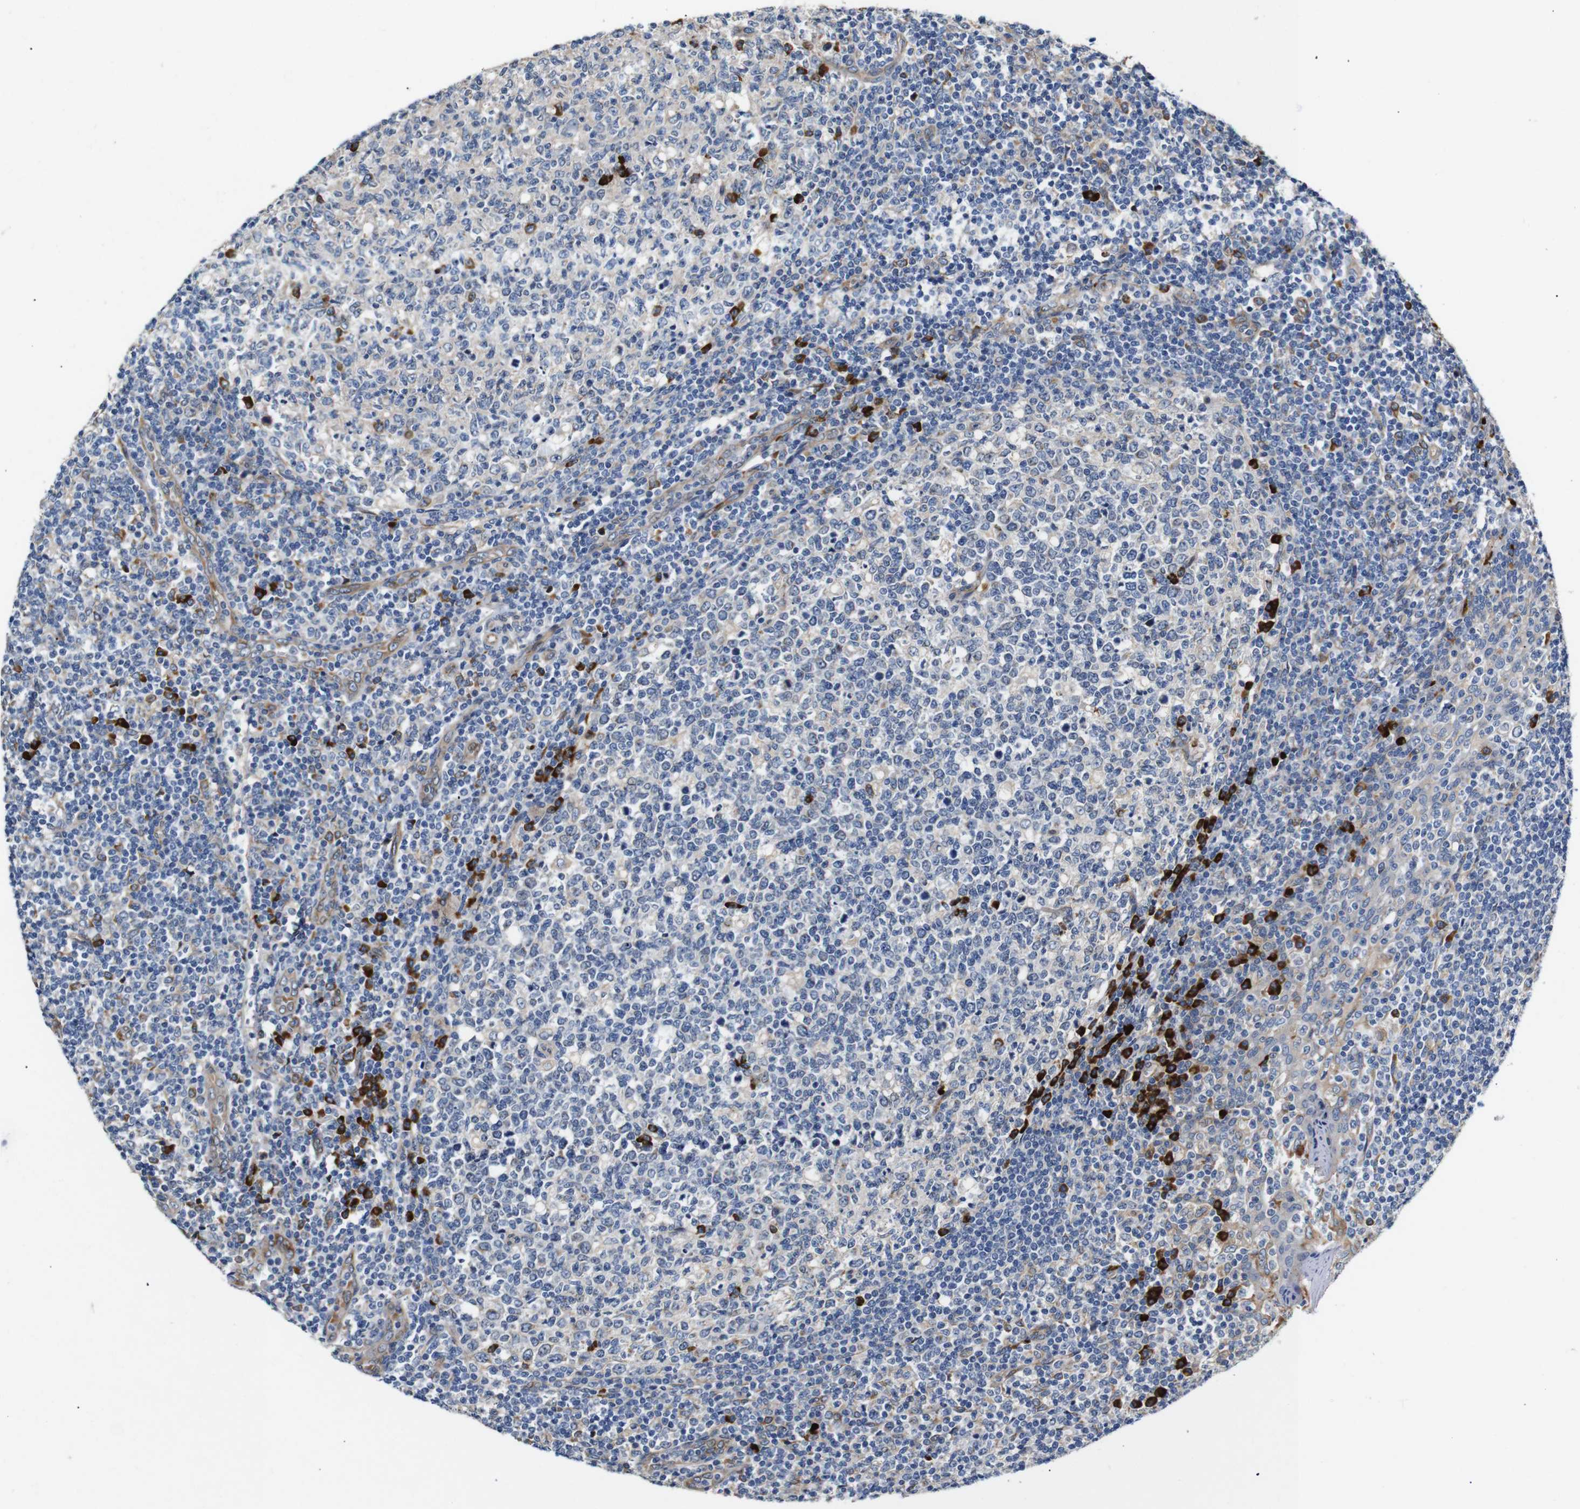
{"staining": {"intensity": "moderate", "quantity": "<25%", "location": "cytoplasmic/membranous"}, "tissue": "tonsil", "cell_type": "Germinal center cells", "image_type": "normal", "snomed": [{"axis": "morphology", "description": "Normal tissue, NOS"}, {"axis": "topography", "description": "Tonsil"}], "caption": "An image of human tonsil stained for a protein demonstrates moderate cytoplasmic/membranous brown staining in germinal center cells.", "gene": "UBE2G2", "patient": {"sex": "female", "age": 19}}